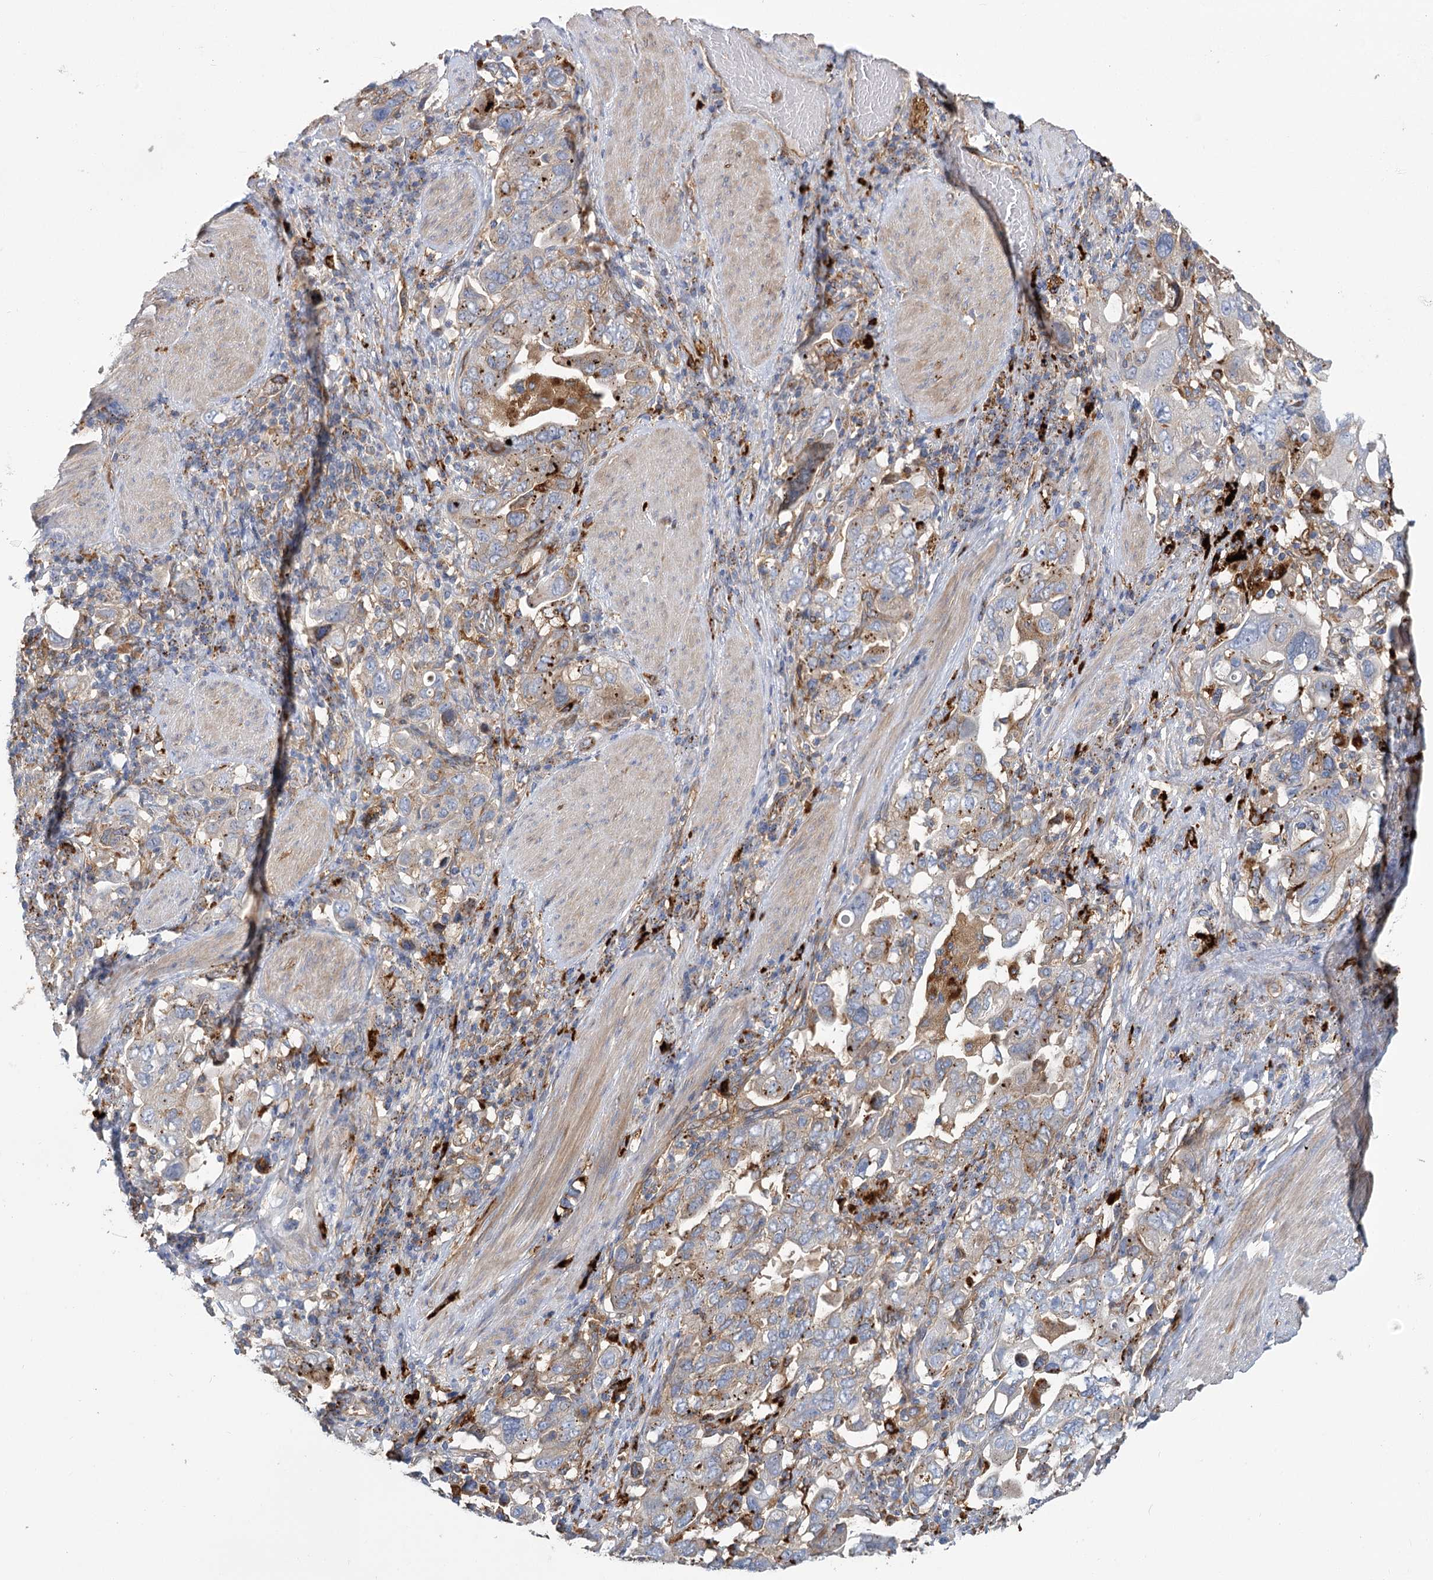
{"staining": {"intensity": "weak", "quantity": "25%-75%", "location": "cytoplasmic/membranous"}, "tissue": "stomach cancer", "cell_type": "Tumor cells", "image_type": "cancer", "snomed": [{"axis": "morphology", "description": "Adenocarcinoma, NOS"}, {"axis": "topography", "description": "Stomach, upper"}], "caption": "Immunohistochemistry (IHC) staining of stomach cancer (adenocarcinoma), which reveals low levels of weak cytoplasmic/membranous staining in about 25%-75% of tumor cells indicating weak cytoplasmic/membranous protein expression. The staining was performed using DAB (3,3'-diaminobenzidine) (brown) for protein detection and nuclei were counterstained in hematoxylin (blue).", "gene": "GUSB", "patient": {"sex": "male", "age": 62}}